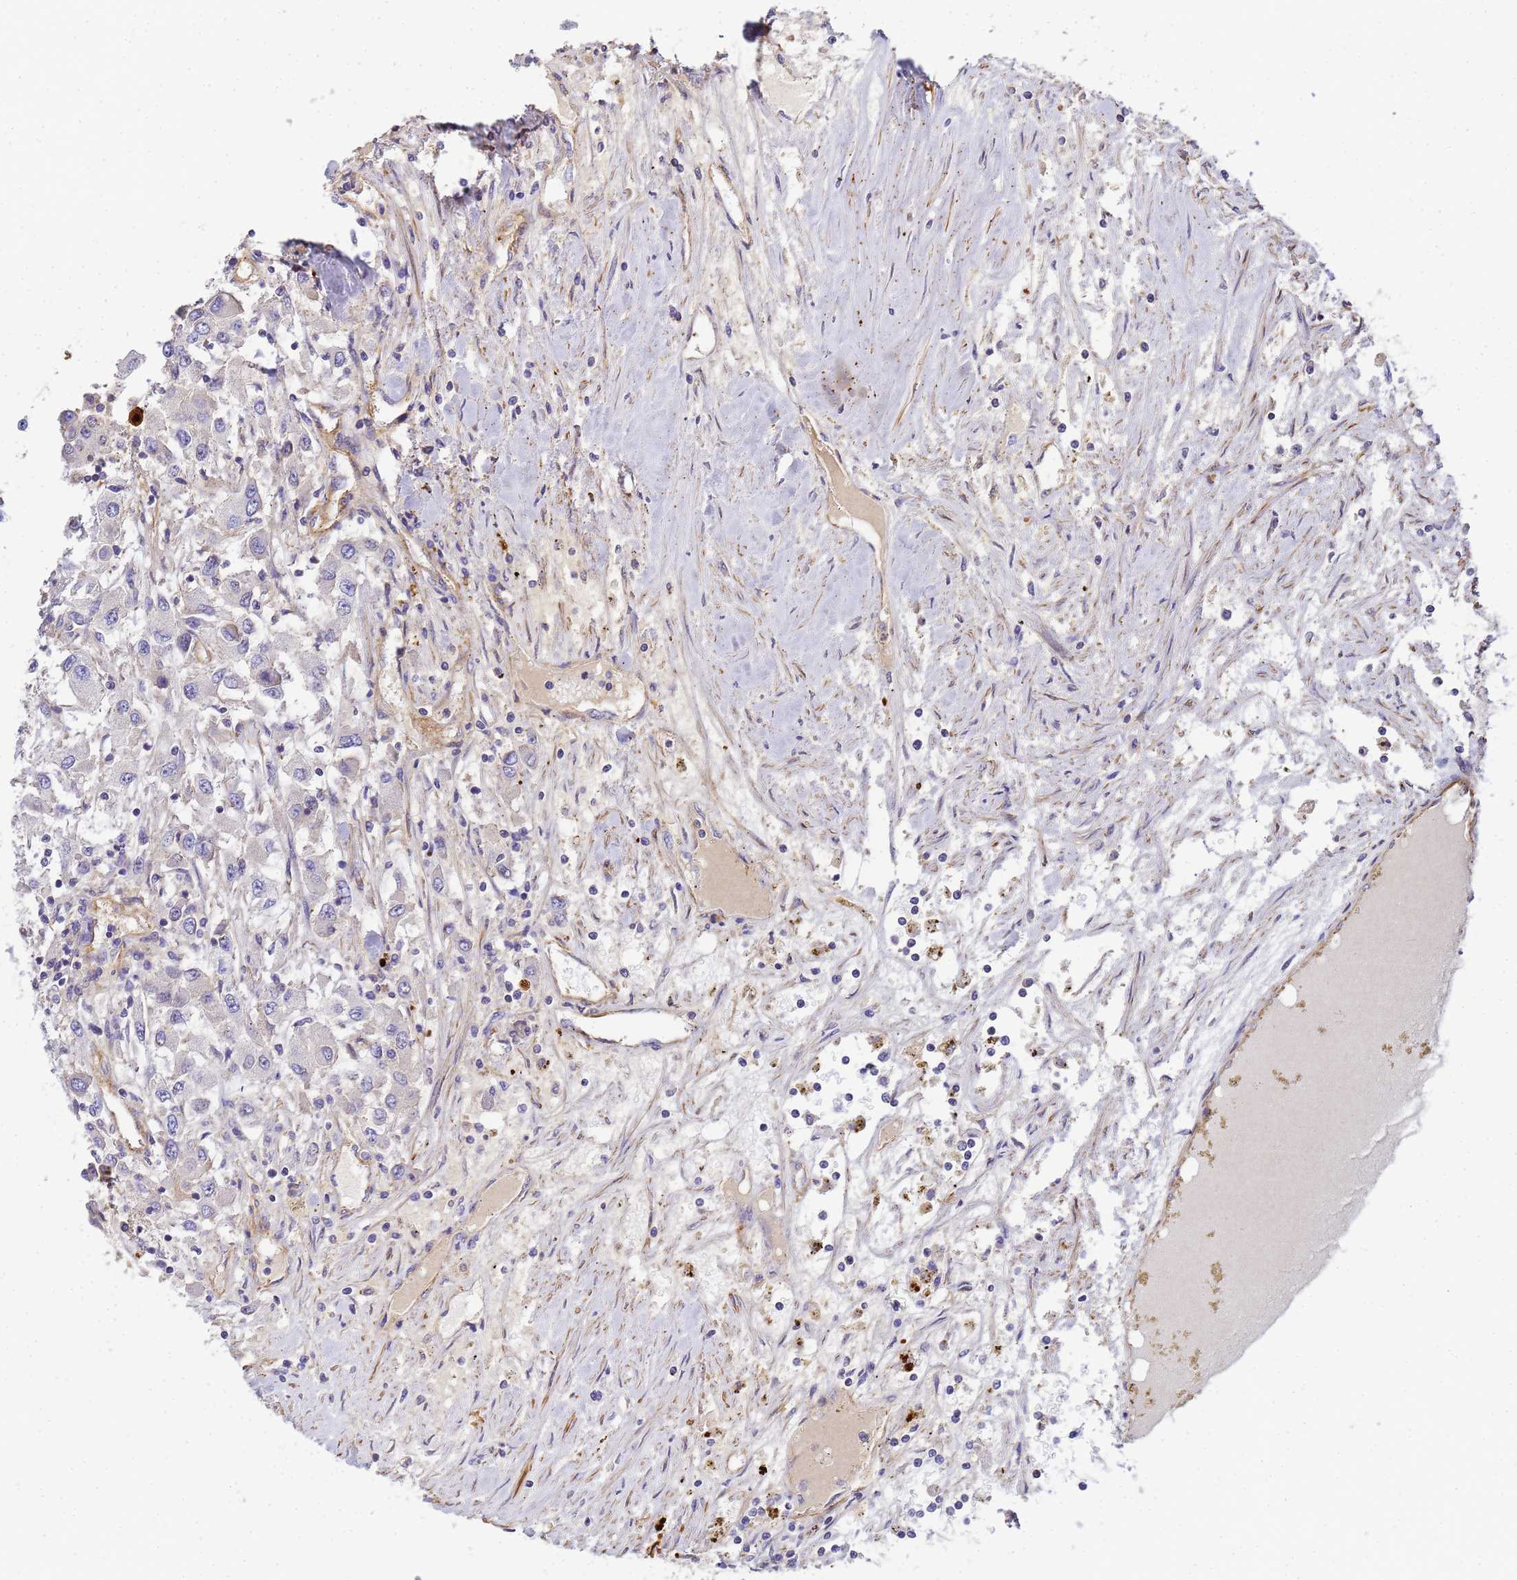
{"staining": {"intensity": "negative", "quantity": "none", "location": "none"}, "tissue": "renal cancer", "cell_type": "Tumor cells", "image_type": "cancer", "snomed": [{"axis": "morphology", "description": "Adenocarcinoma, NOS"}, {"axis": "topography", "description": "Kidney"}], "caption": "High magnification brightfield microscopy of renal cancer (adenocarcinoma) stained with DAB (brown) and counterstained with hematoxylin (blue): tumor cells show no significant staining. (DAB (3,3'-diaminobenzidine) IHC visualized using brightfield microscopy, high magnification).", "gene": "MYL12A", "patient": {"sex": "female", "age": 67}}